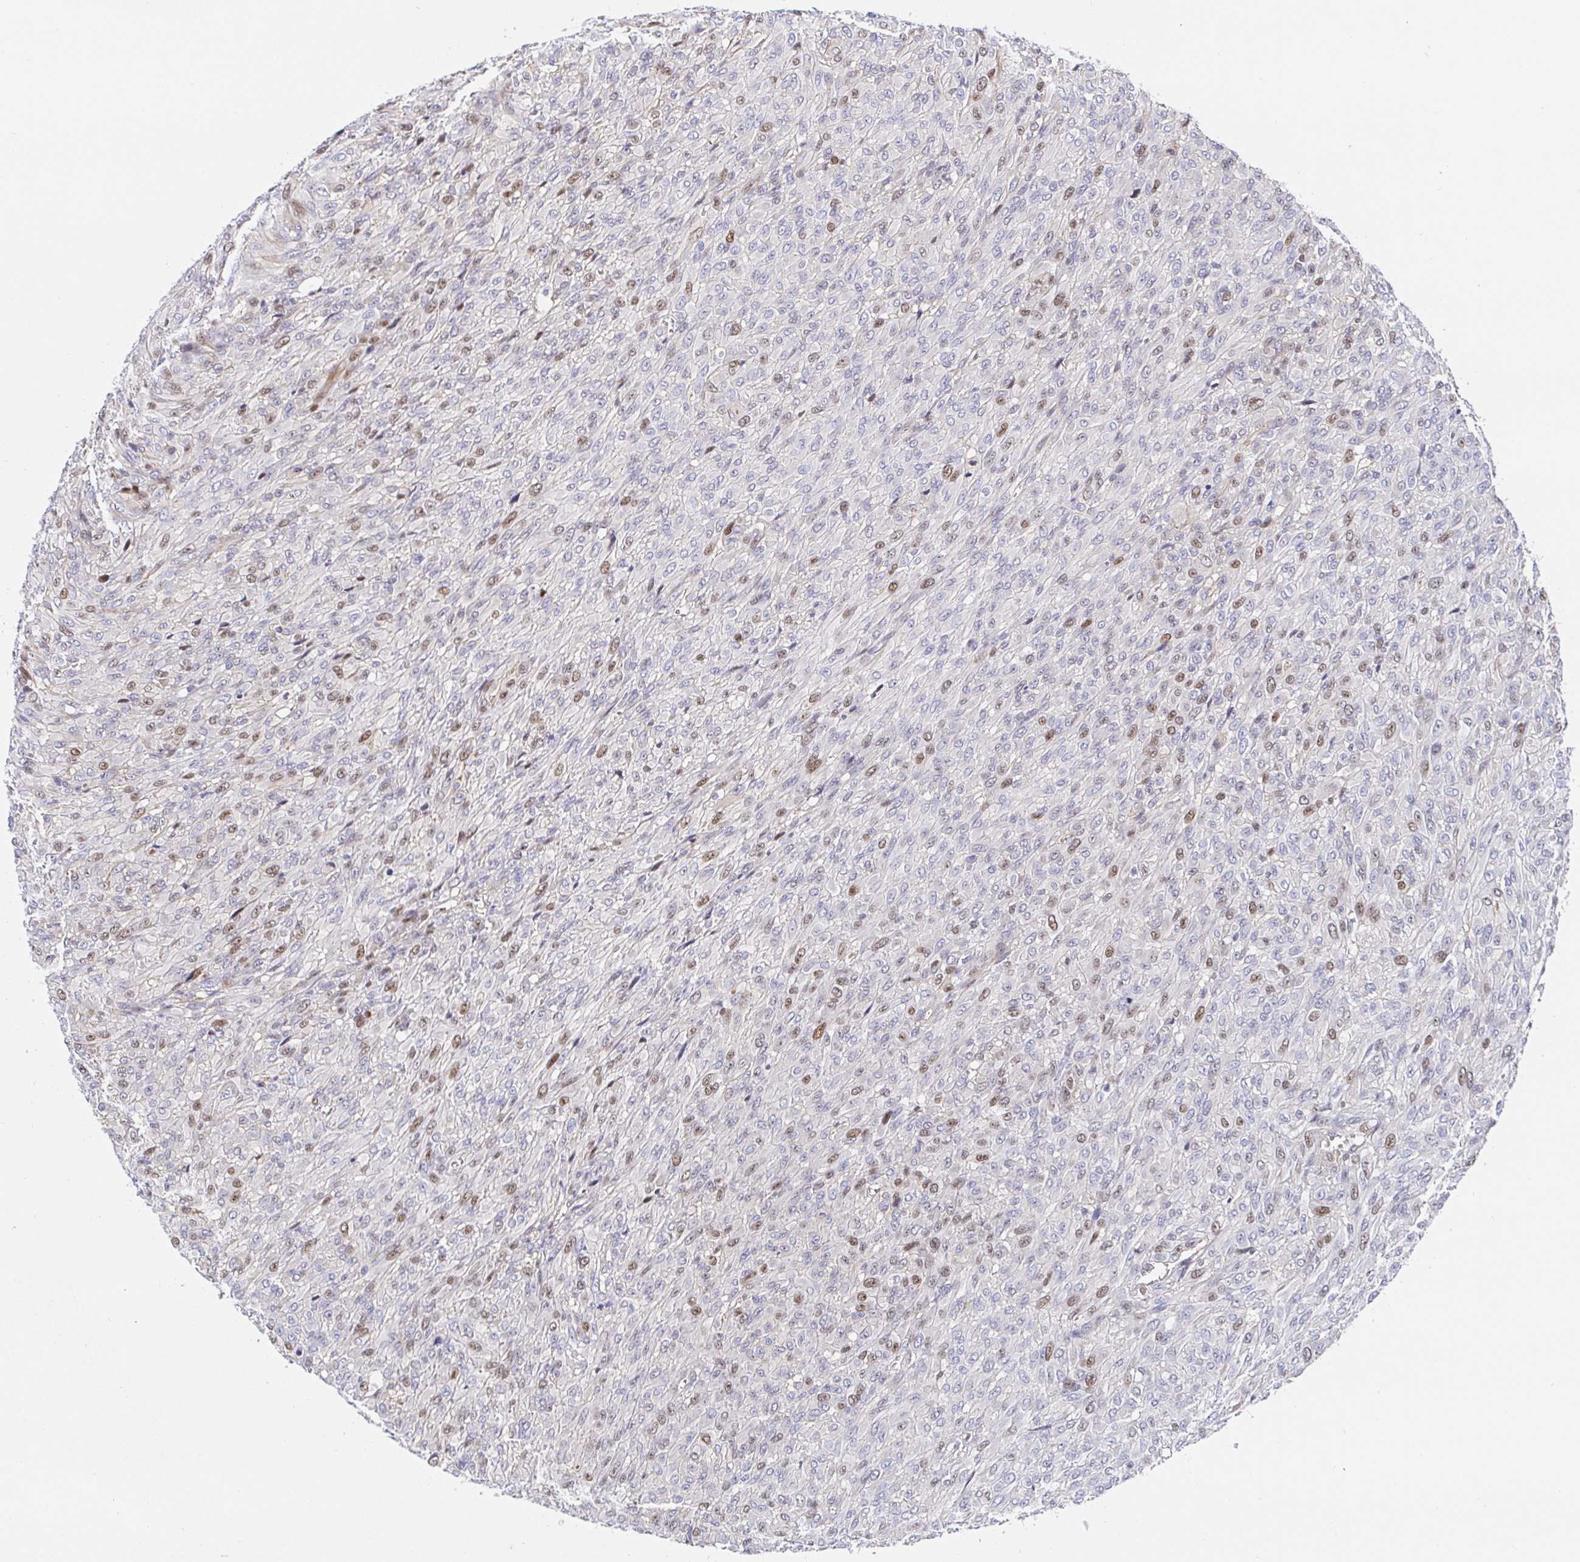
{"staining": {"intensity": "moderate", "quantity": "25%-75%", "location": "nuclear"}, "tissue": "renal cancer", "cell_type": "Tumor cells", "image_type": "cancer", "snomed": [{"axis": "morphology", "description": "Adenocarcinoma, NOS"}, {"axis": "topography", "description": "Kidney"}], "caption": "Adenocarcinoma (renal) stained for a protein (brown) displays moderate nuclear positive positivity in approximately 25%-75% of tumor cells.", "gene": "TIMELESS", "patient": {"sex": "male", "age": 58}}